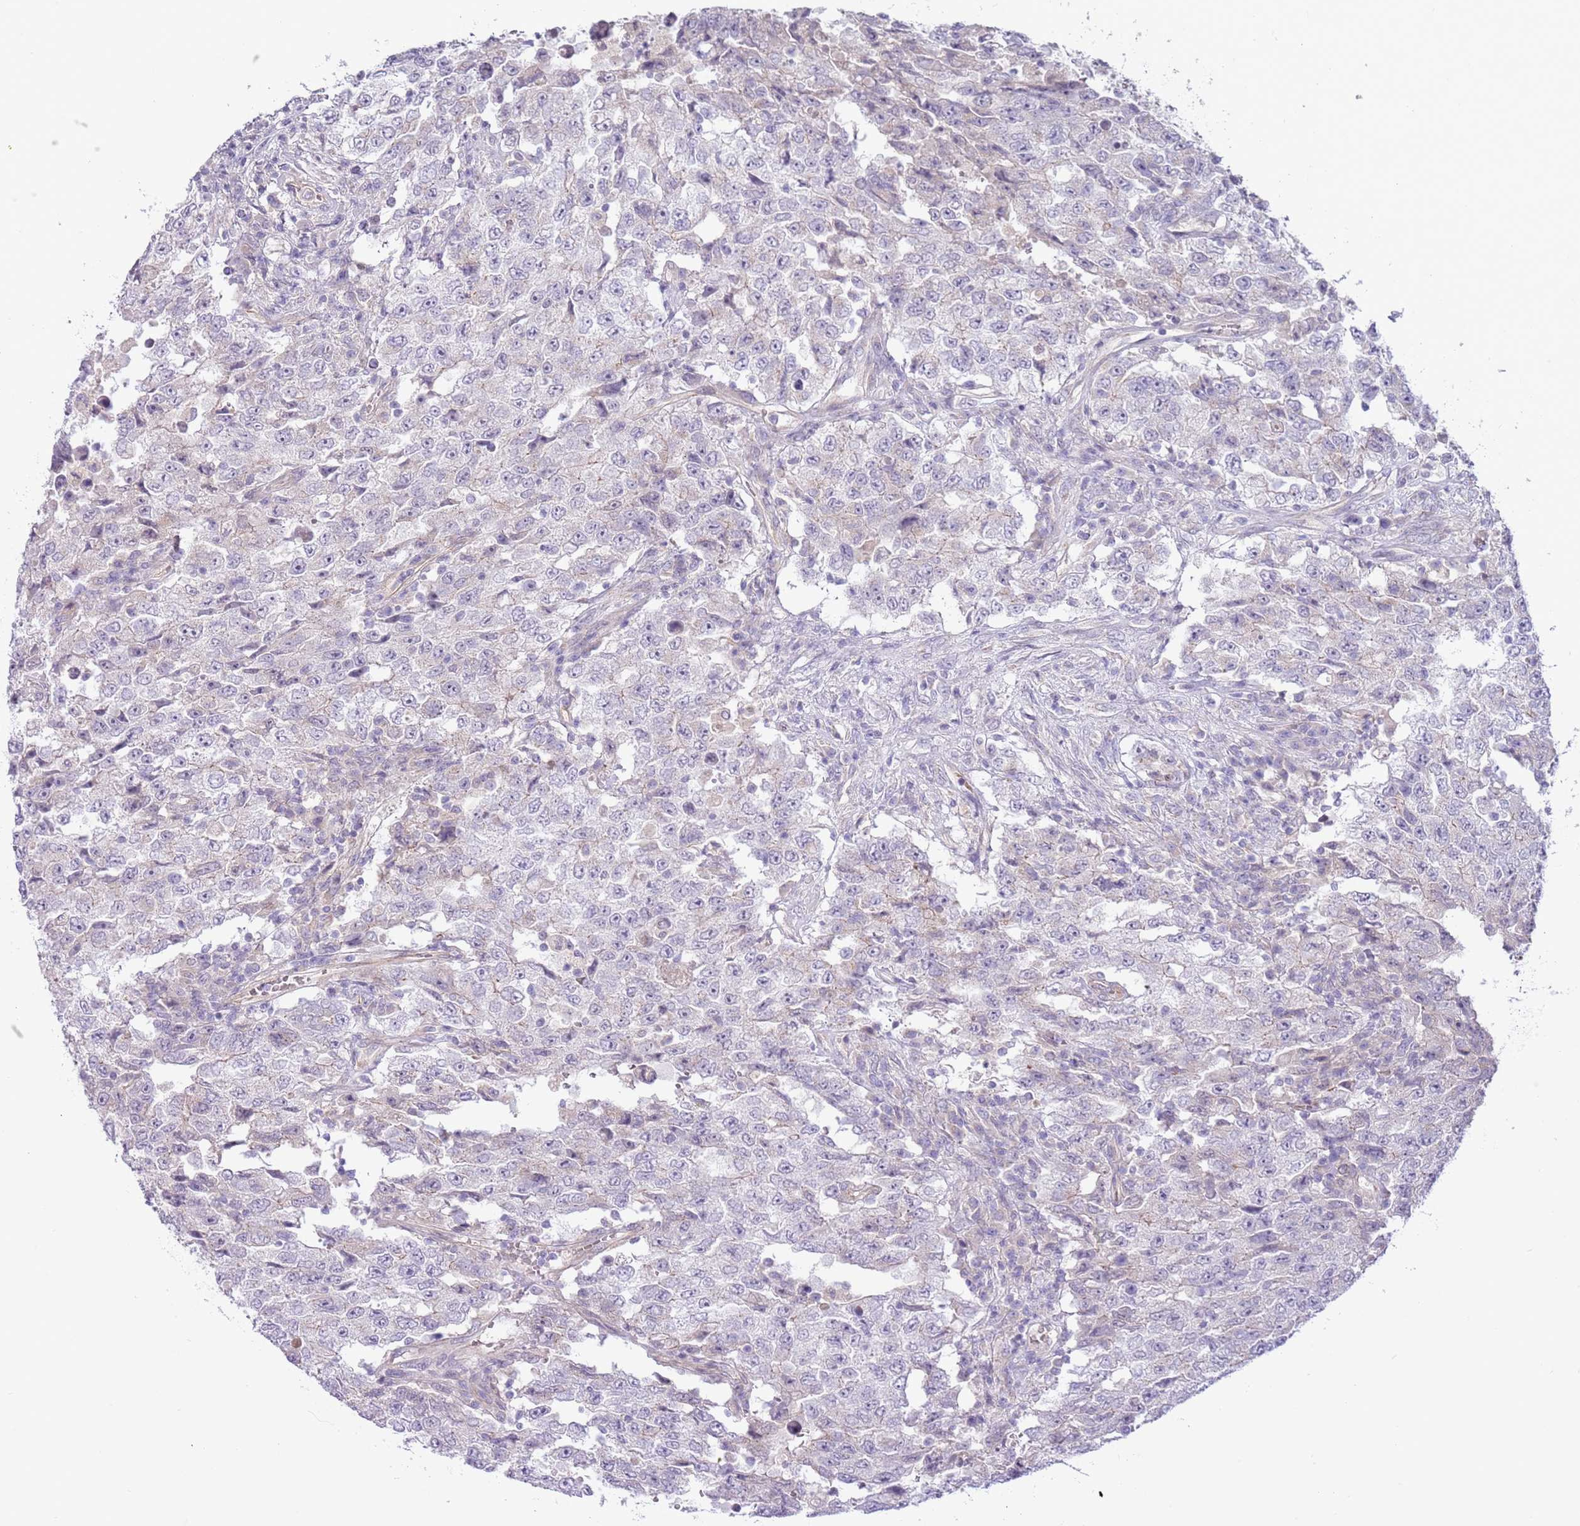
{"staining": {"intensity": "negative", "quantity": "none", "location": "none"}, "tissue": "testis cancer", "cell_type": "Tumor cells", "image_type": "cancer", "snomed": [{"axis": "morphology", "description": "Carcinoma, Embryonal, NOS"}, {"axis": "topography", "description": "Testis"}], "caption": "Immunohistochemistry (IHC) of testis embryonal carcinoma exhibits no staining in tumor cells. (DAB (3,3'-diaminobenzidine) IHC with hematoxylin counter stain).", "gene": "MRO", "patient": {"sex": "male", "age": 26}}